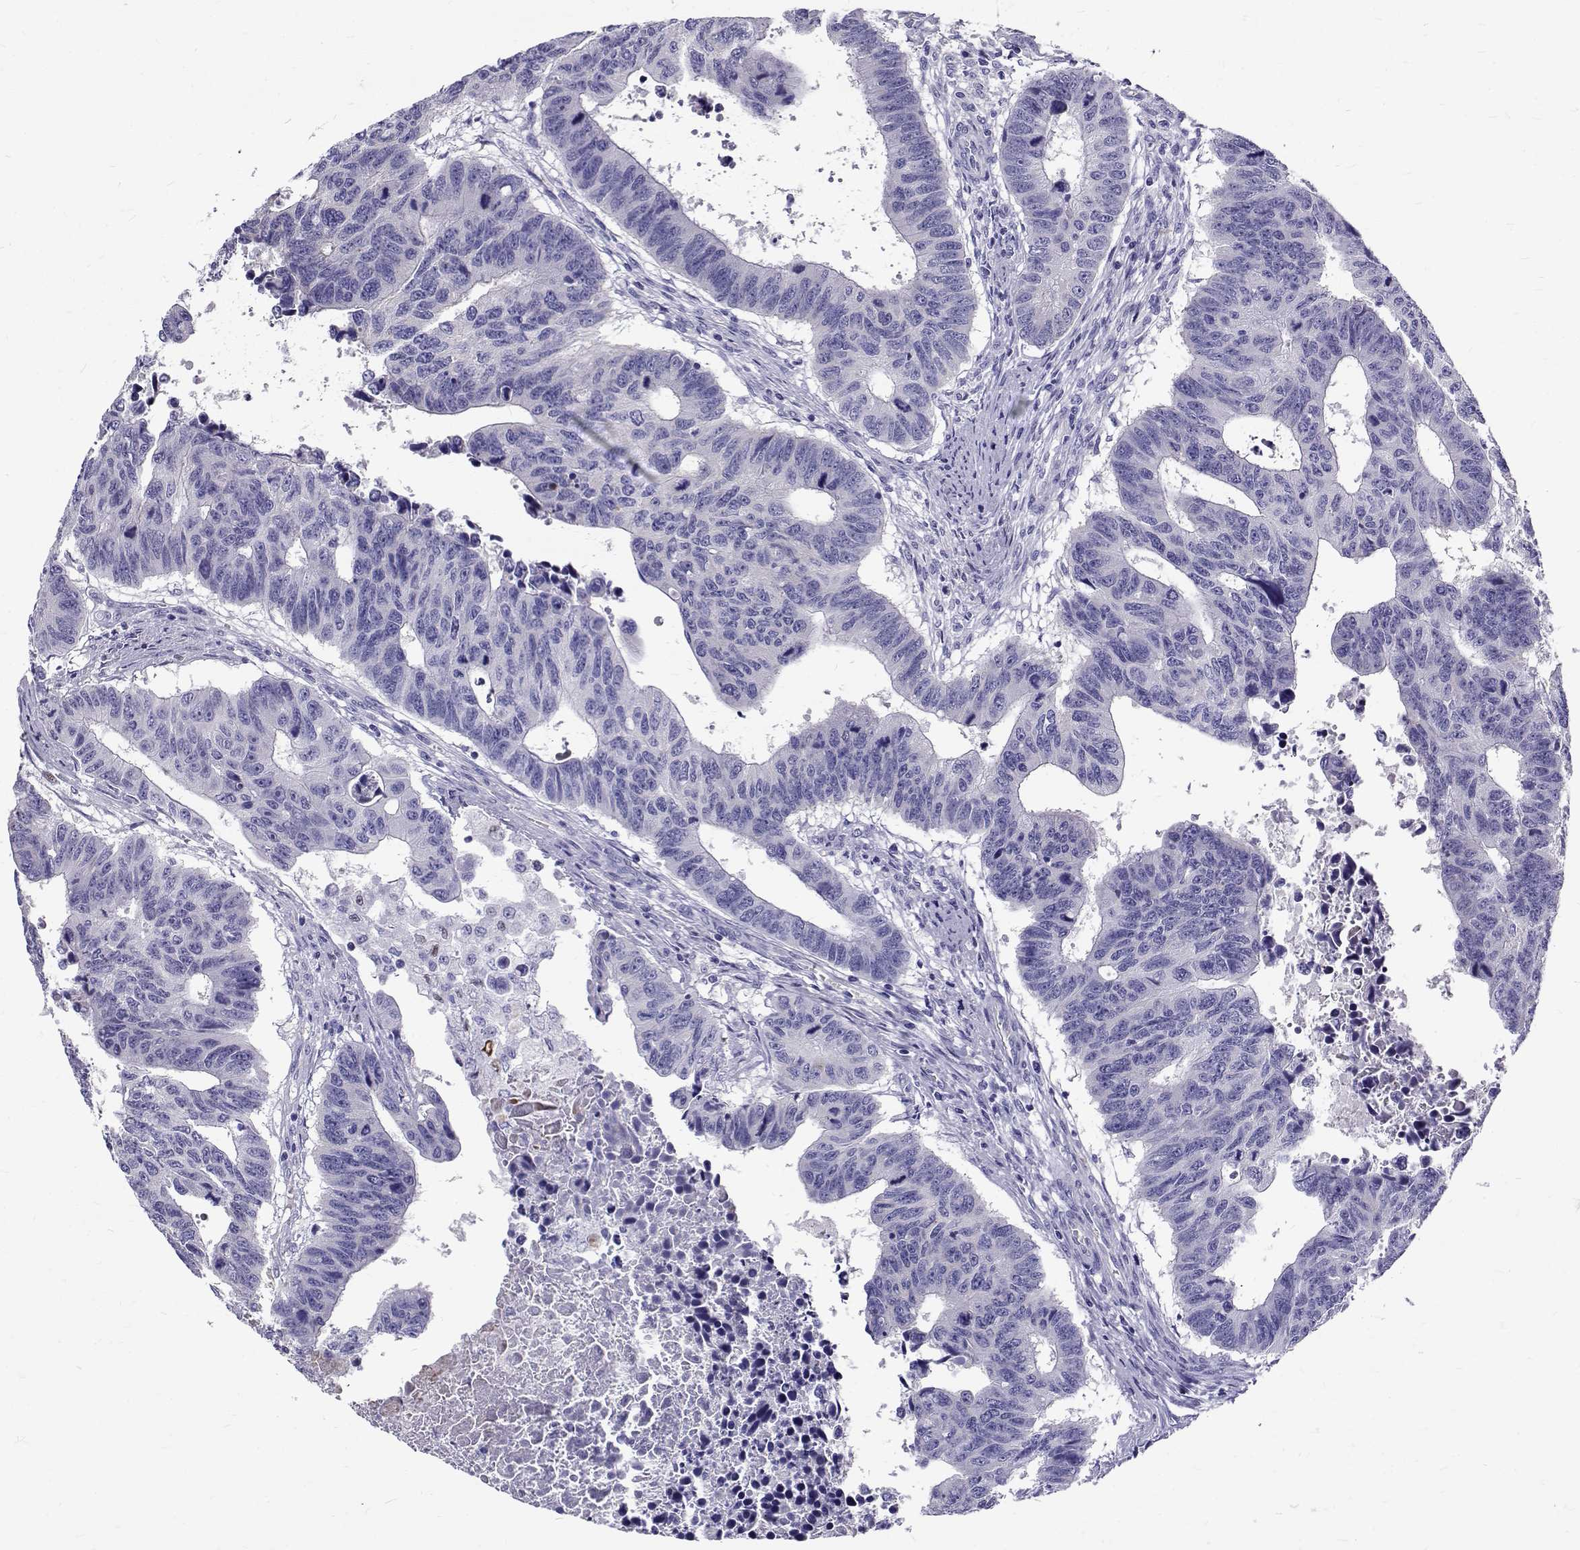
{"staining": {"intensity": "negative", "quantity": "none", "location": "none"}, "tissue": "colorectal cancer", "cell_type": "Tumor cells", "image_type": "cancer", "snomed": [{"axis": "morphology", "description": "Adenocarcinoma, NOS"}, {"axis": "topography", "description": "Rectum"}], "caption": "This is an immunohistochemistry (IHC) micrograph of human adenocarcinoma (colorectal). There is no staining in tumor cells.", "gene": "IGSF1", "patient": {"sex": "female", "age": 85}}